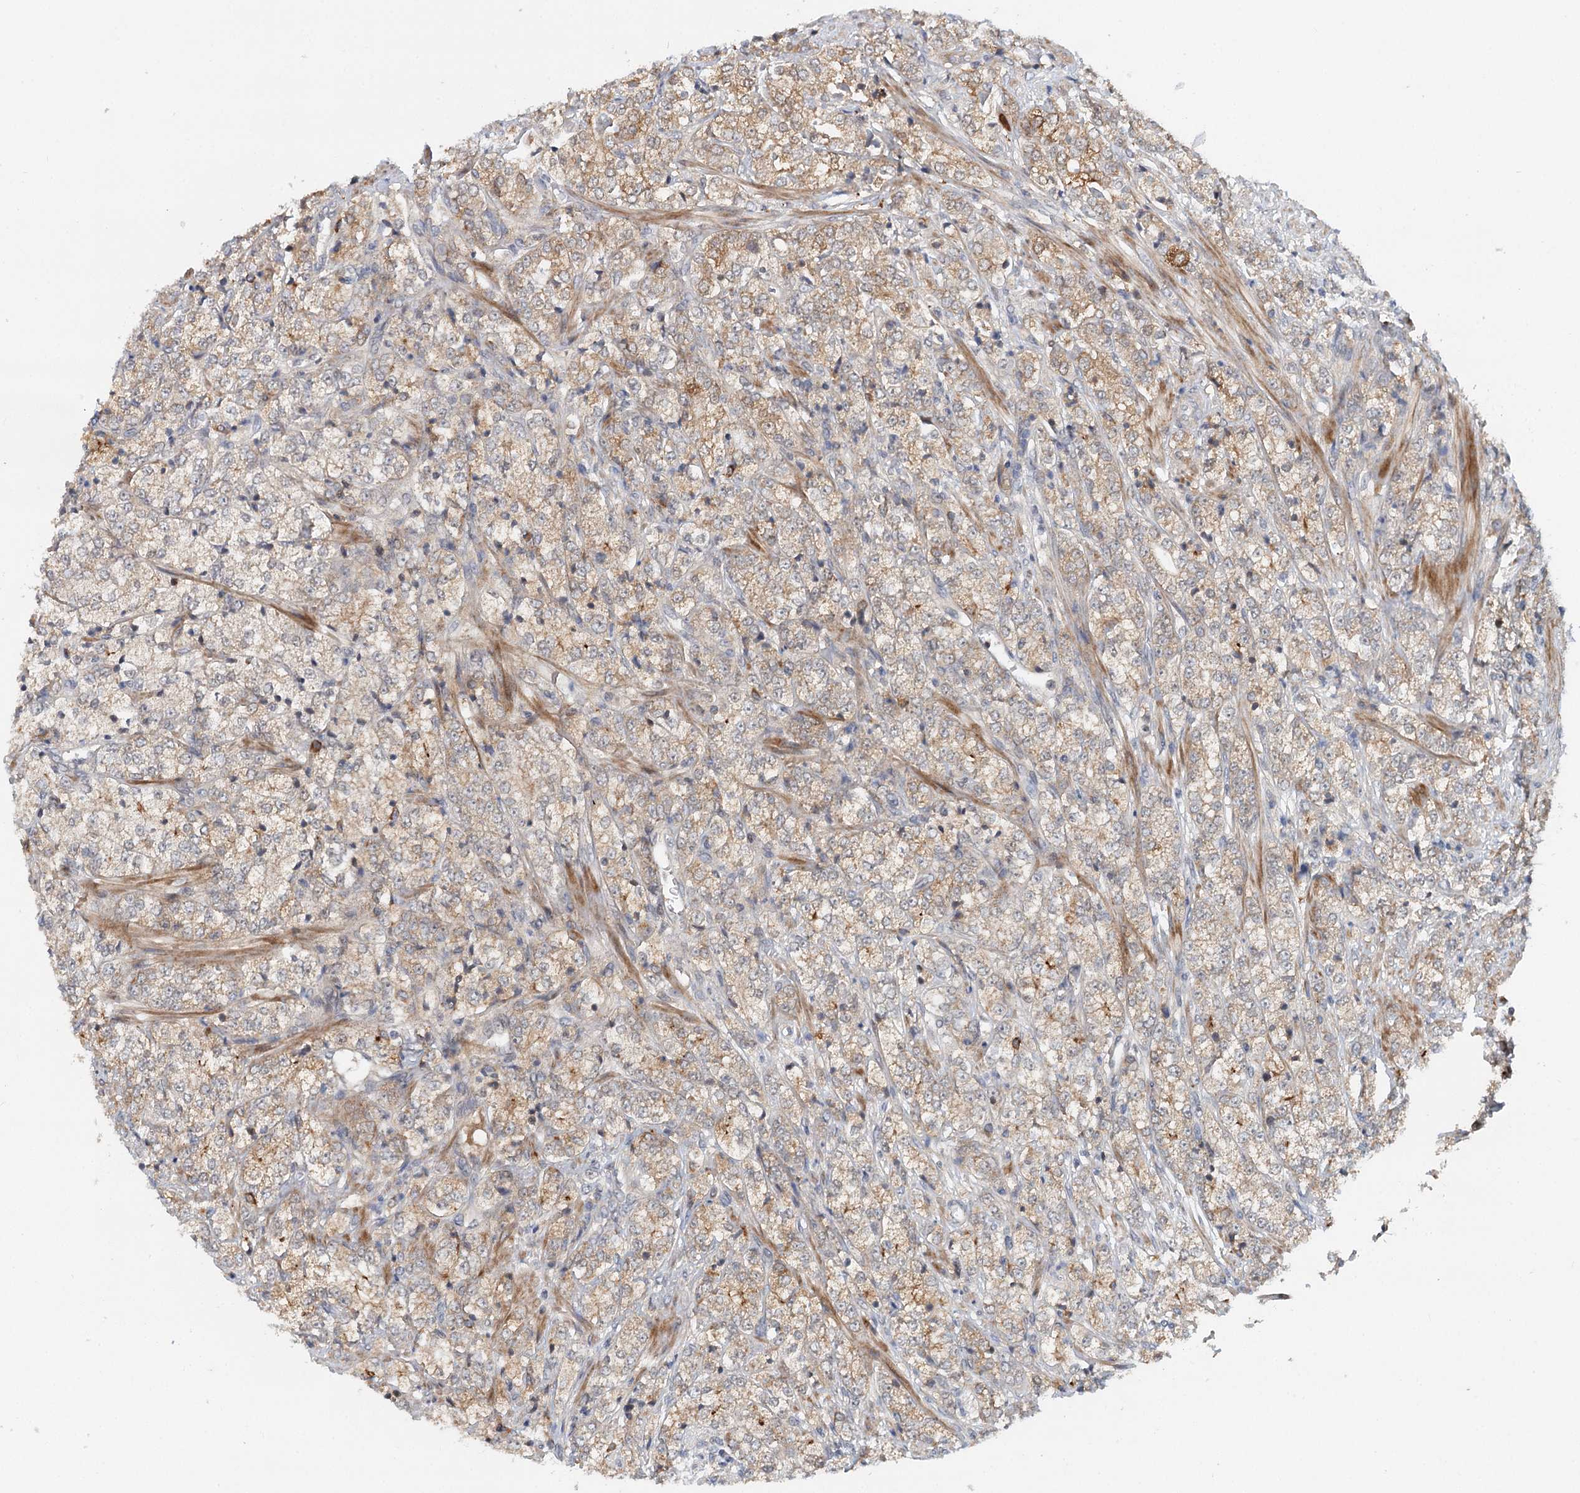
{"staining": {"intensity": "moderate", "quantity": ">75%", "location": "cytoplasmic/membranous"}, "tissue": "prostate cancer", "cell_type": "Tumor cells", "image_type": "cancer", "snomed": [{"axis": "morphology", "description": "Adenocarcinoma, High grade"}, {"axis": "topography", "description": "Prostate"}], "caption": "Prostate adenocarcinoma (high-grade) stained with a brown dye reveals moderate cytoplasmic/membranous positive positivity in about >75% of tumor cells.", "gene": "AP3B1", "patient": {"sex": "male", "age": 69}}